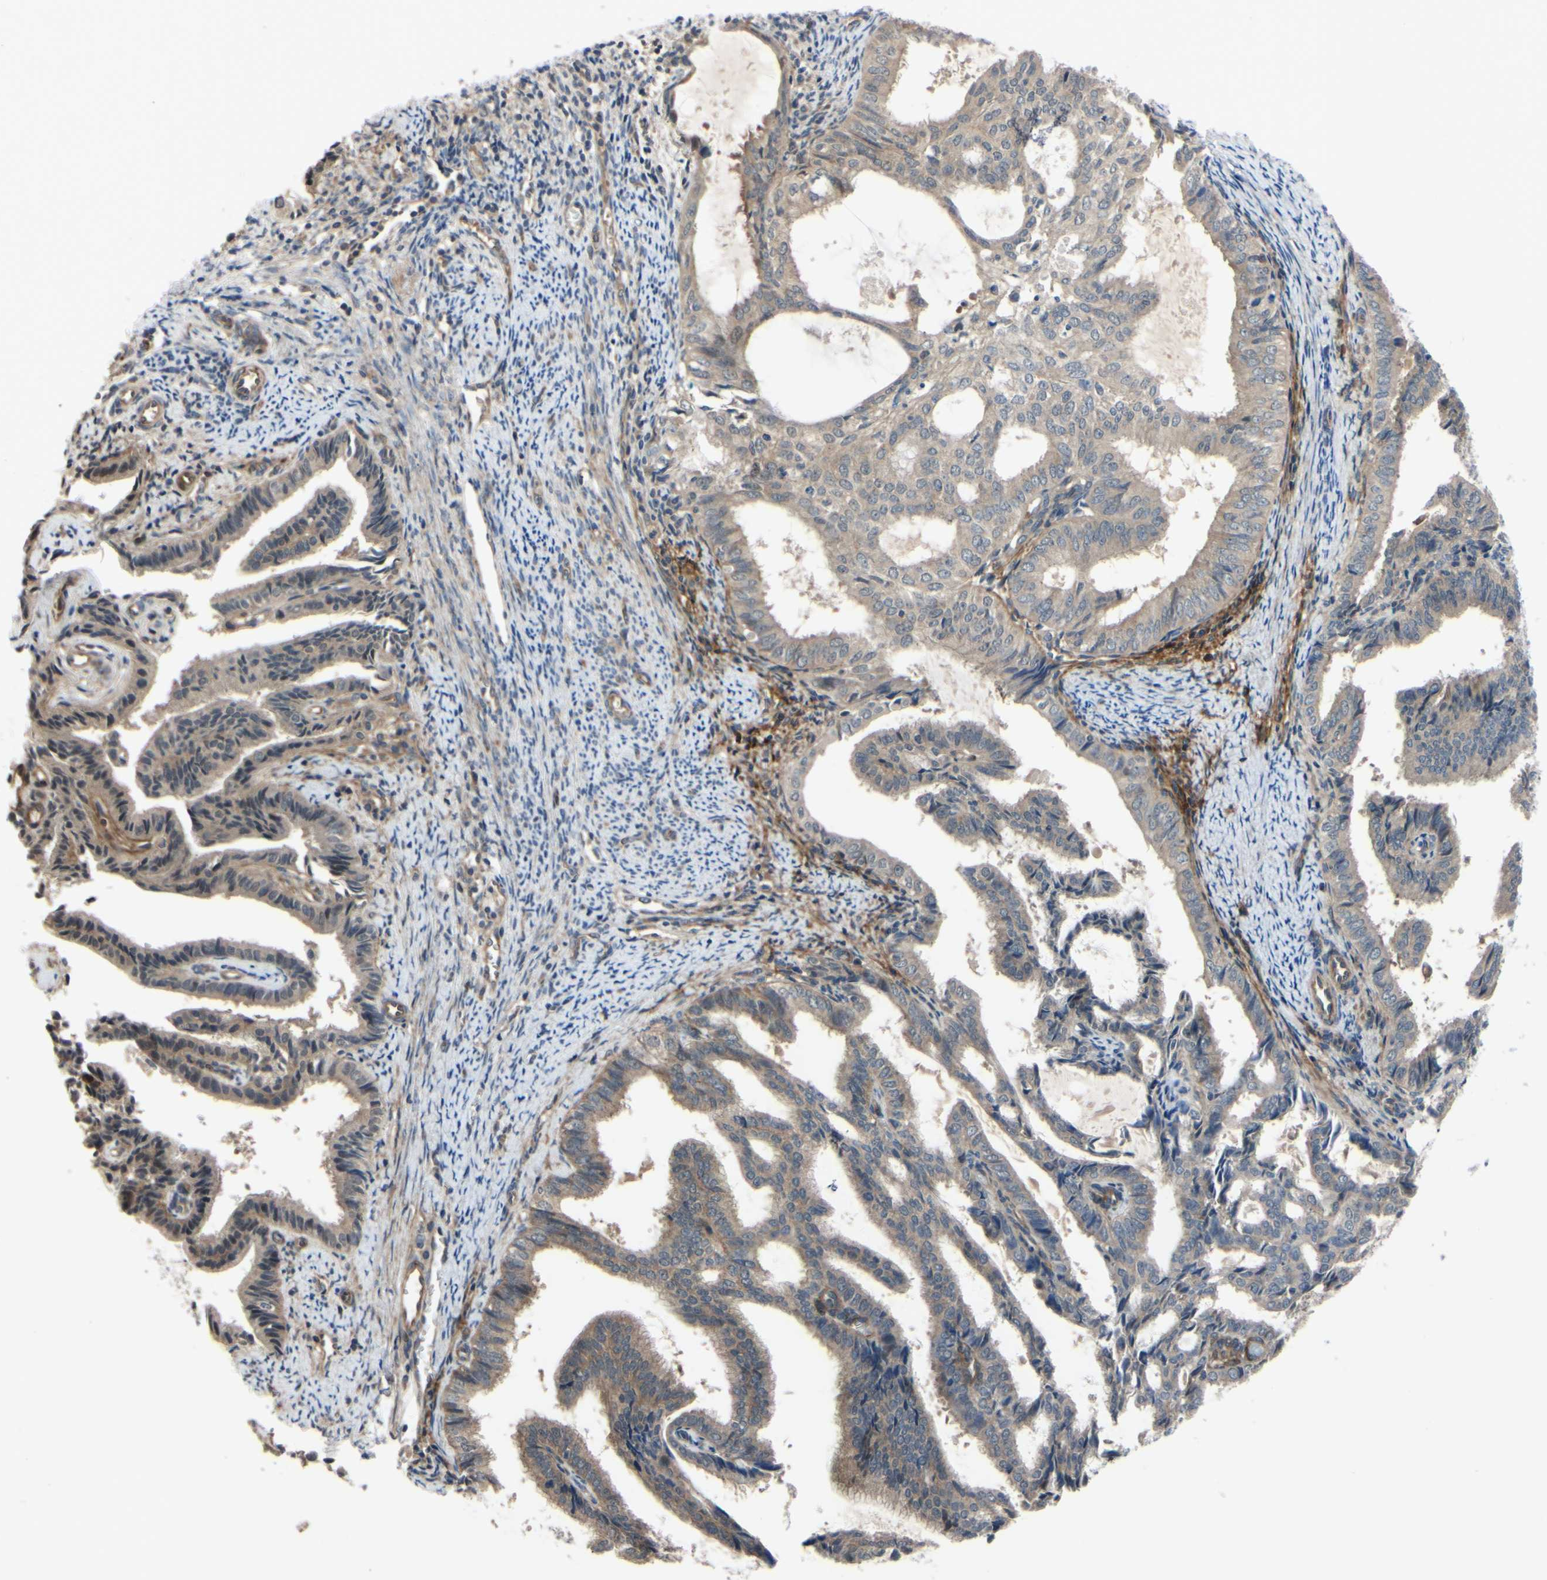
{"staining": {"intensity": "moderate", "quantity": ">75%", "location": "cytoplasmic/membranous"}, "tissue": "endometrial cancer", "cell_type": "Tumor cells", "image_type": "cancer", "snomed": [{"axis": "morphology", "description": "Adenocarcinoma, NOS"}, {"axis": "topography", "description": "Endometrium"}], "caption": "Protein staining exhibits moderate cytoplasmic/membranous staining in about >75% of tumor cells in endometrial adenocarcinoma.", "gene": "COMMD9", "patient": {"sex": "female", "age": 58}}